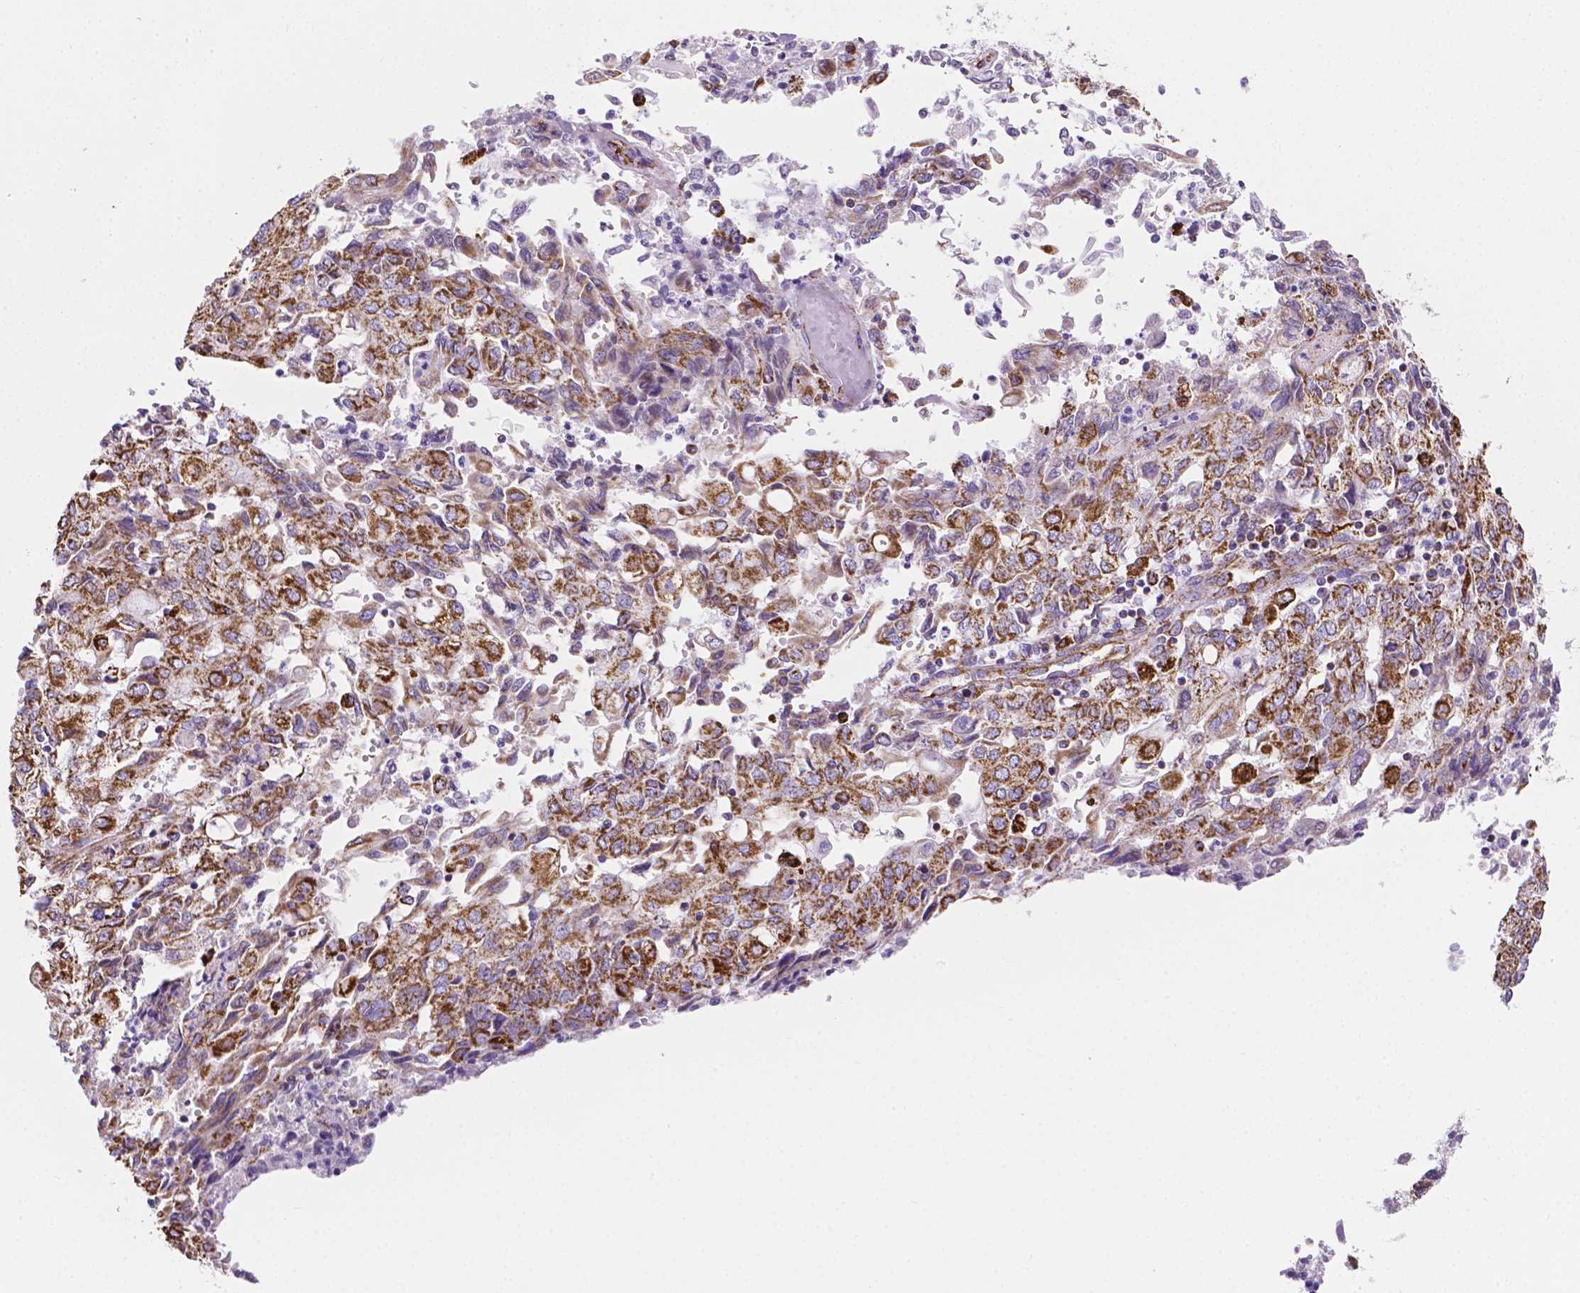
{"staining": {"intensity": "strong", "quantity": "25%-75%", "location": "cytoplasmic/membranous"}, "tissue": "endometrial cancer", "cell_type": "Tumor cells", "image_type": "cancer", "snomed": [{"axis": "morphology", "description": "Adenocarcinoma, NOS"}, {"axis": "topography", "description": "Endometrium"}], "caption": "High-magnification brightfield microscopy of endometrial cancer (adenocarcinoma) stained with DAB (3,3'-diaminobenzidine) (brown) and counterstained with hematoxylin (blue). tumor cells exhibit strong cytoplasmic/membranous staining is appreciated in about25%-75% of cells.", "gene": "RMDN3", "patient": {"sex": "female", "age": 54}}